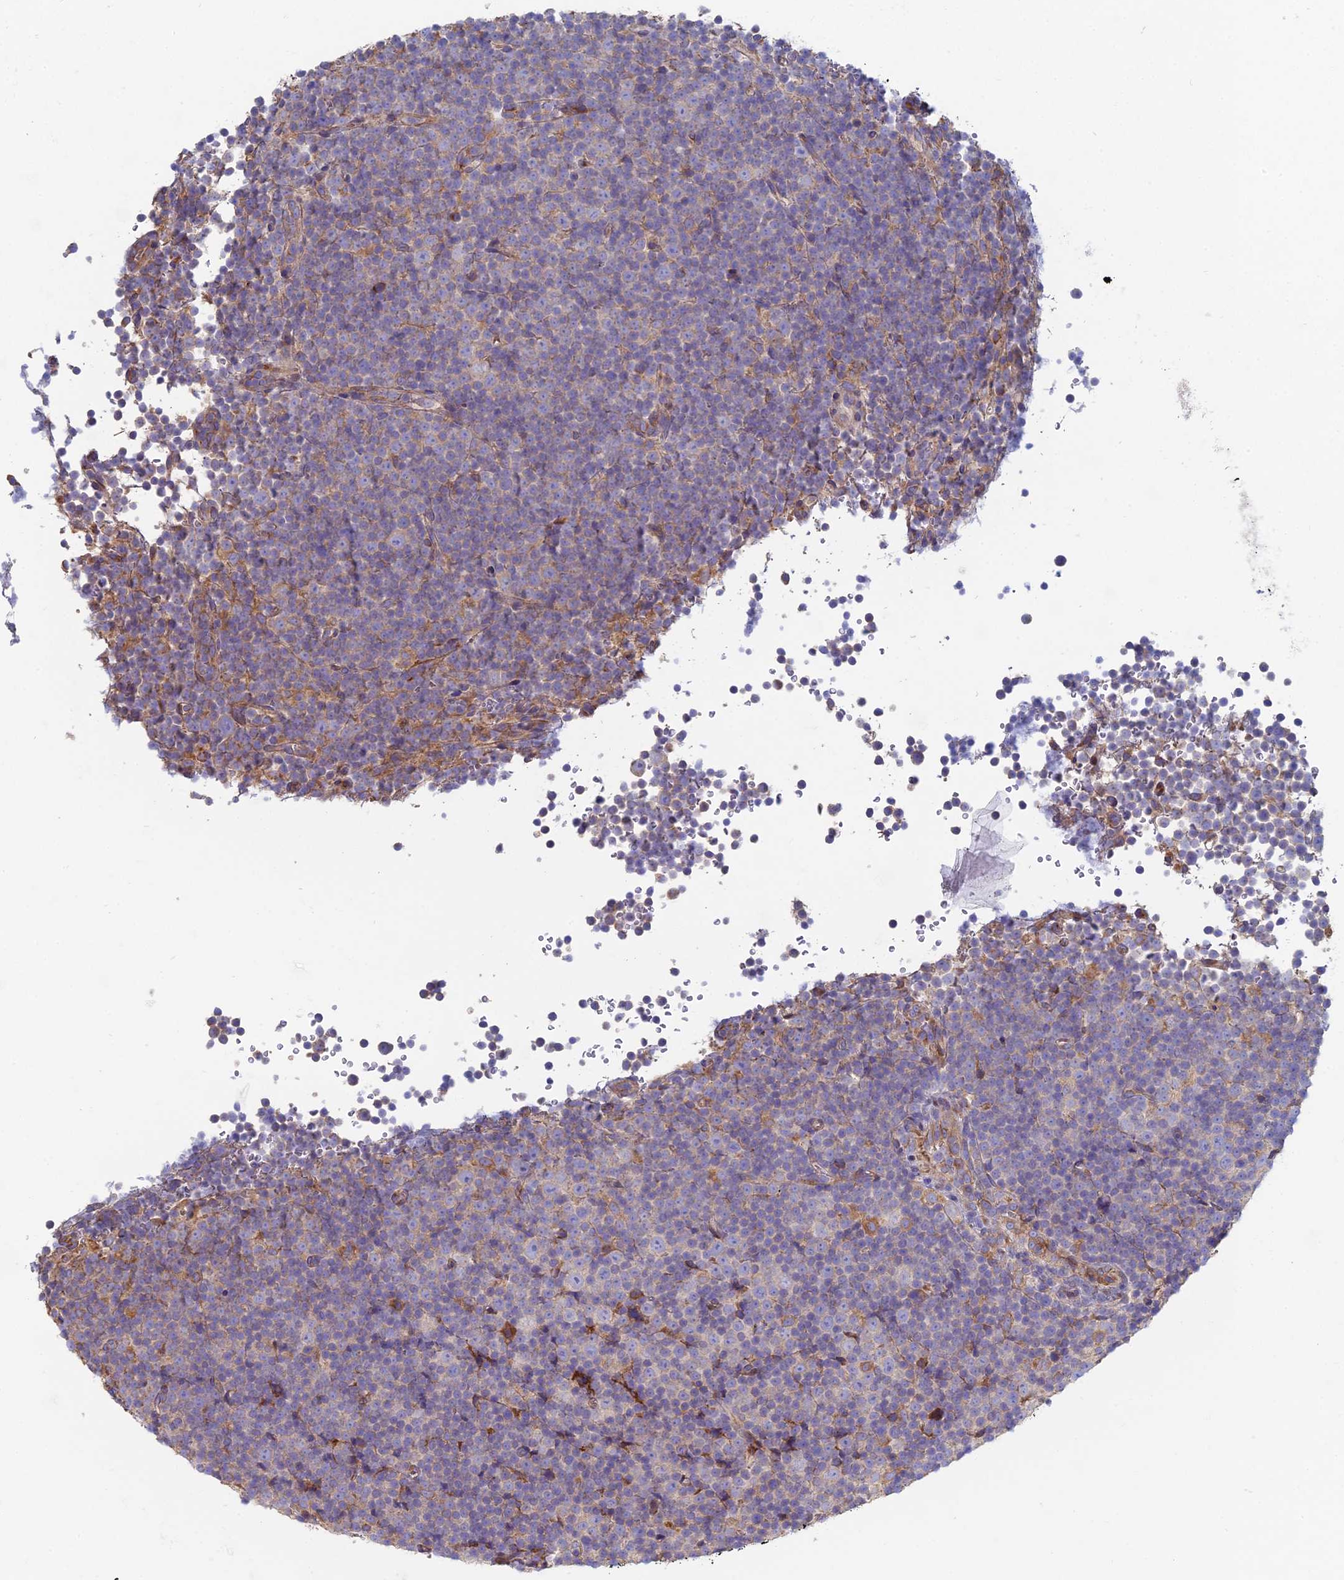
{"staining": {"intensity": "negative", "quantity": "none", "location": "none"}, "tissue": "lymphoma", "cell_type": "Tumor cells", "image_type": "cancer", "snomed": [{"axis": "morphology", "description": "Malignant lymphoma, non-Hodgkin's type, Low grade"}, {"axis": "topography", "description": "Lymph node"}], "caption": "Tumor cells are negative for brown protein staining in malignant lymphoma, non-Hodgkin's type (low-grade).", "gene": "CLCN3", "patient": {"sex": "female", "age": 67}}